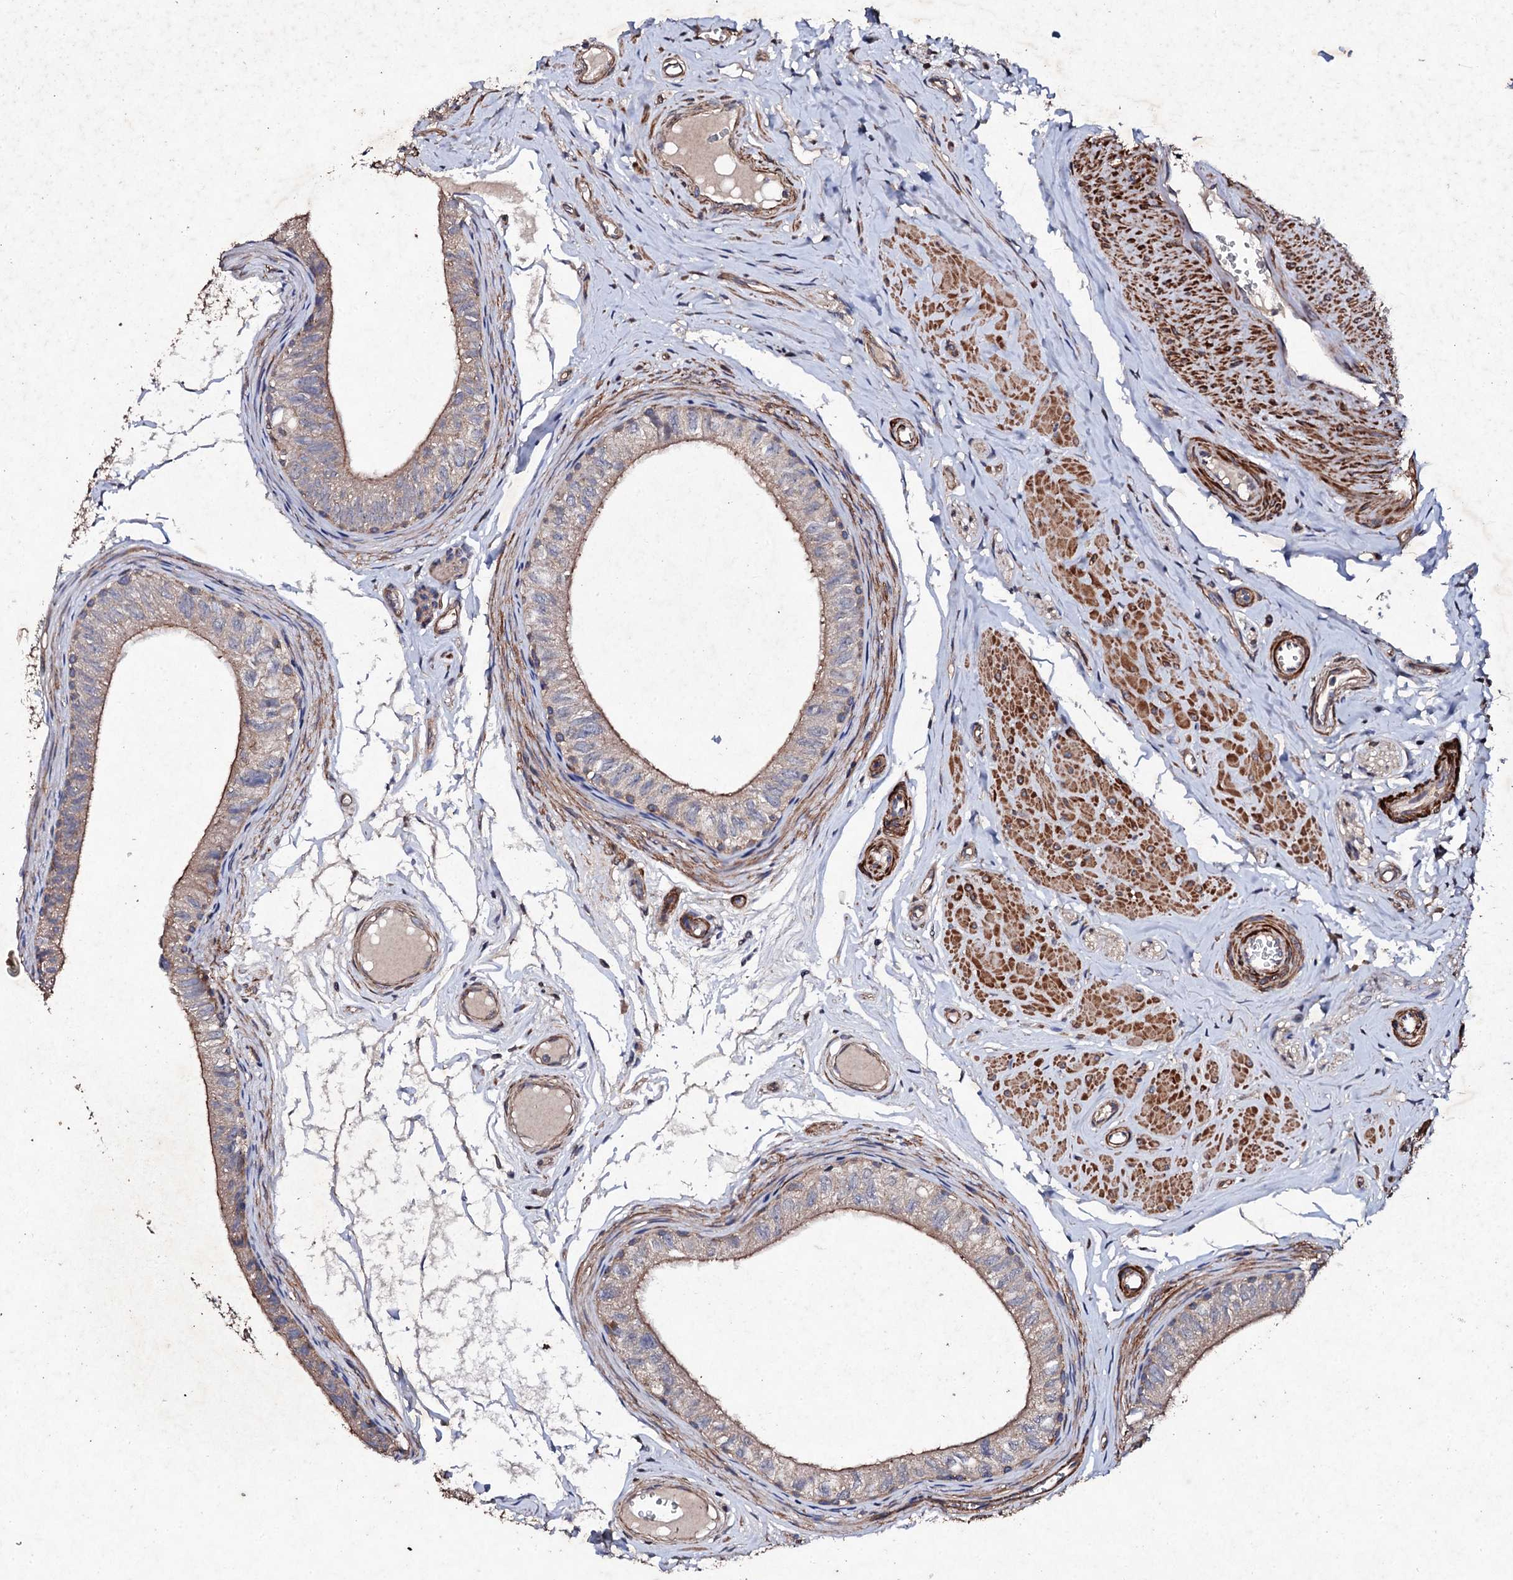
{"staining": {"intensity": "weak", "quantity": "<25%", "location": "cytoplasmic/membranous"}, "tissue": "epididymis", "cell_type": "Glandular cells", "image_type": "normal", "snomed": [{"axis": "morphology", "description": "Normal tissue, NOS"}, {"axis": "topography", "description": "Epididymis"}], "caption": "Glandular cells show no significant protein expression in unremarkable epididymis. (Stains: DAB immunohistochemistry (IHC) with hematoxylin counter stain, Microscopy: brightfield microscopy at high magnification).", "gene": "MOCOS", "patient": {"sex": "male", "age": 42}}